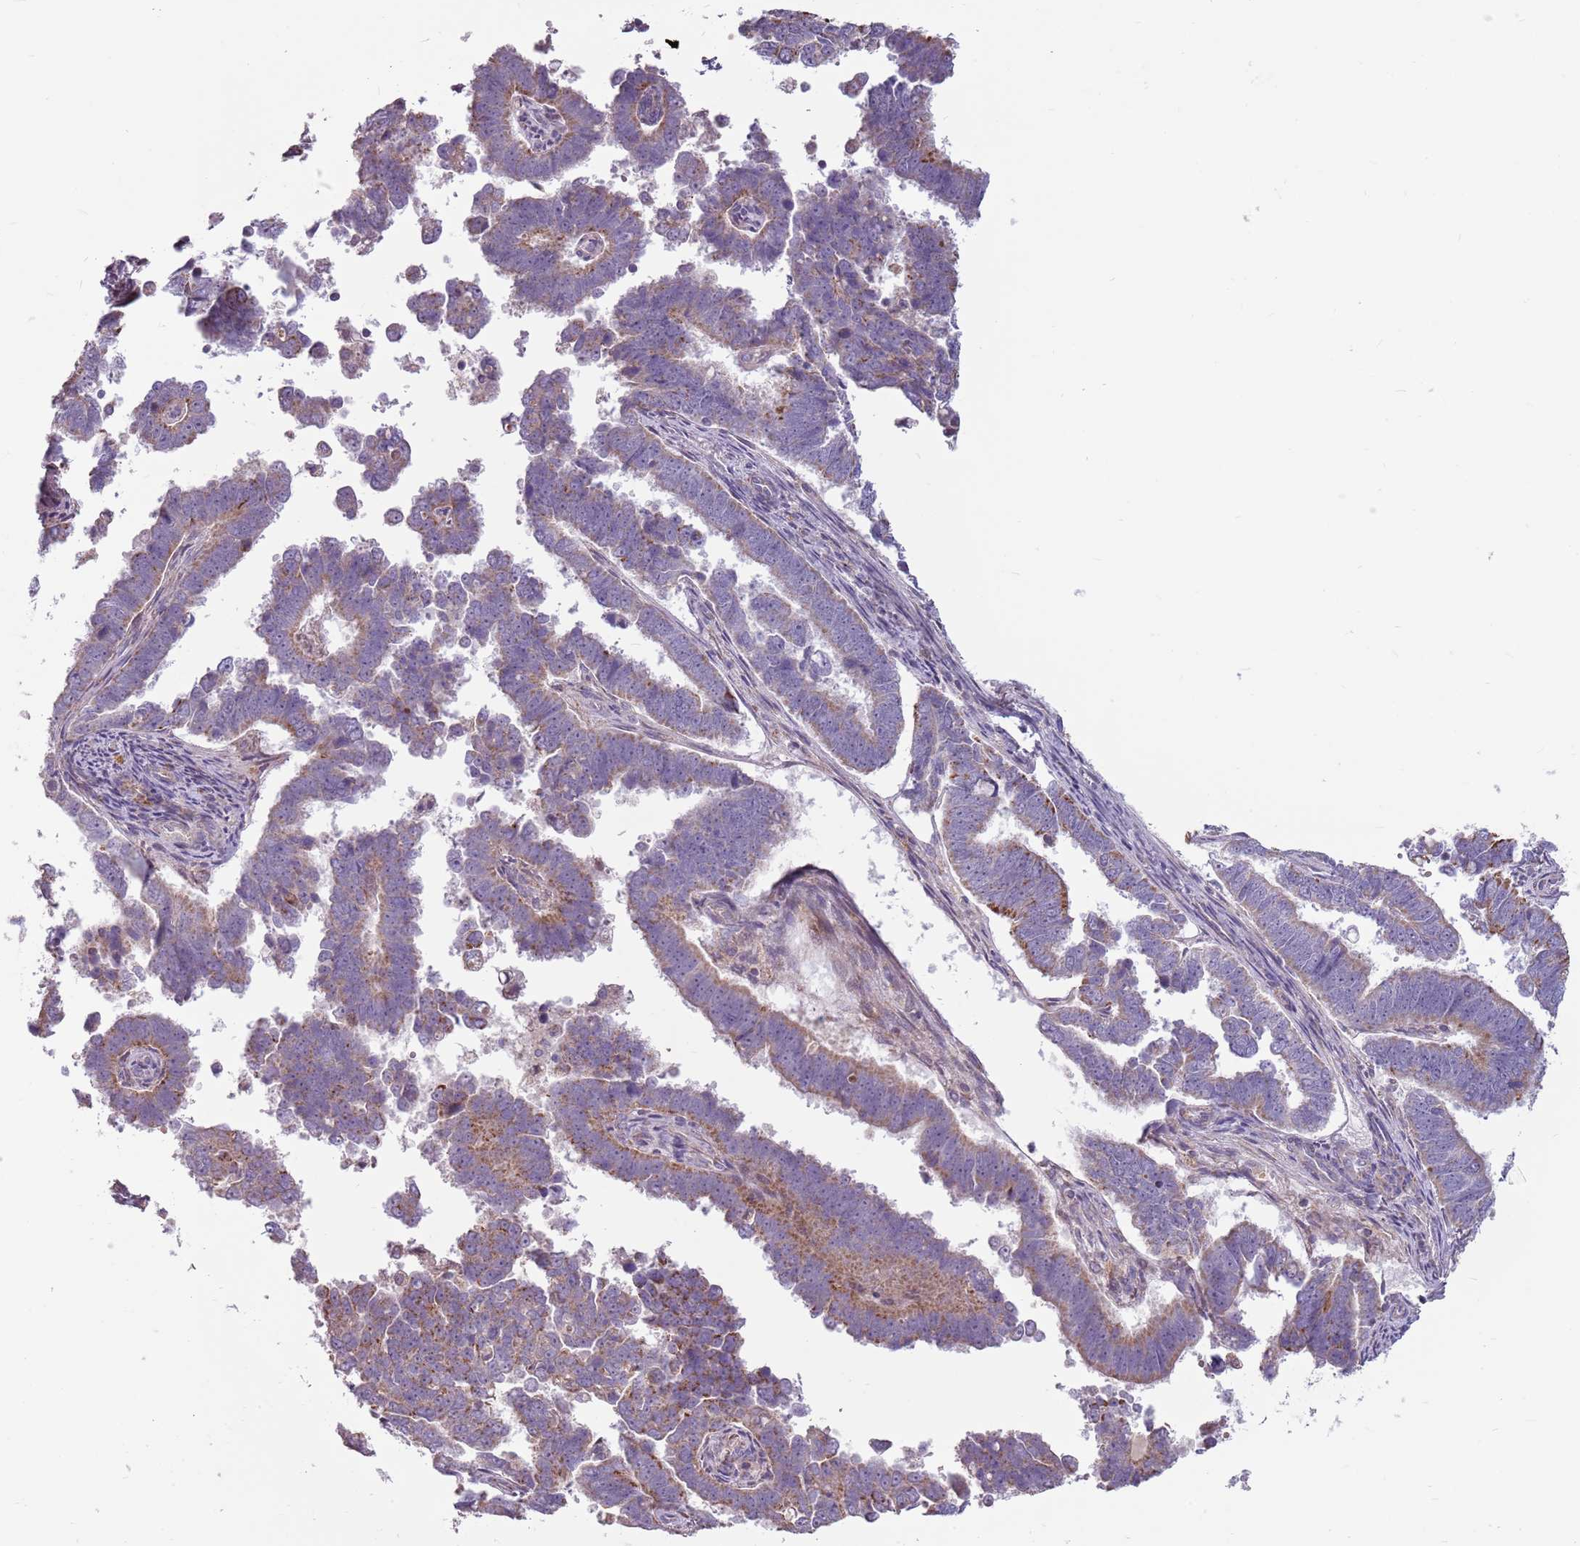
{"staining": {"intensity": "moderate", "quantity": ">75%", "location": "cytoplasmic/membranous"}, "tissue": "endometrial cancer", "cell_type": "Tumor cells", "image_type": "cancer", "snomed": [{"axis": "morphology", "description": "Adenocarcinoma, NOS"}, {"axis": "topography", "description": "Endometrium"}], "caption": "Immunohistochemical staining of human adenocarcinoma (endometrial) exhibits medium levels of moderate cytoplasmic/membranous protein positivity in approximately >75% of tumor cells.", "gene": "ZNF530", "patient": {"sex": "female", "age": 75}}